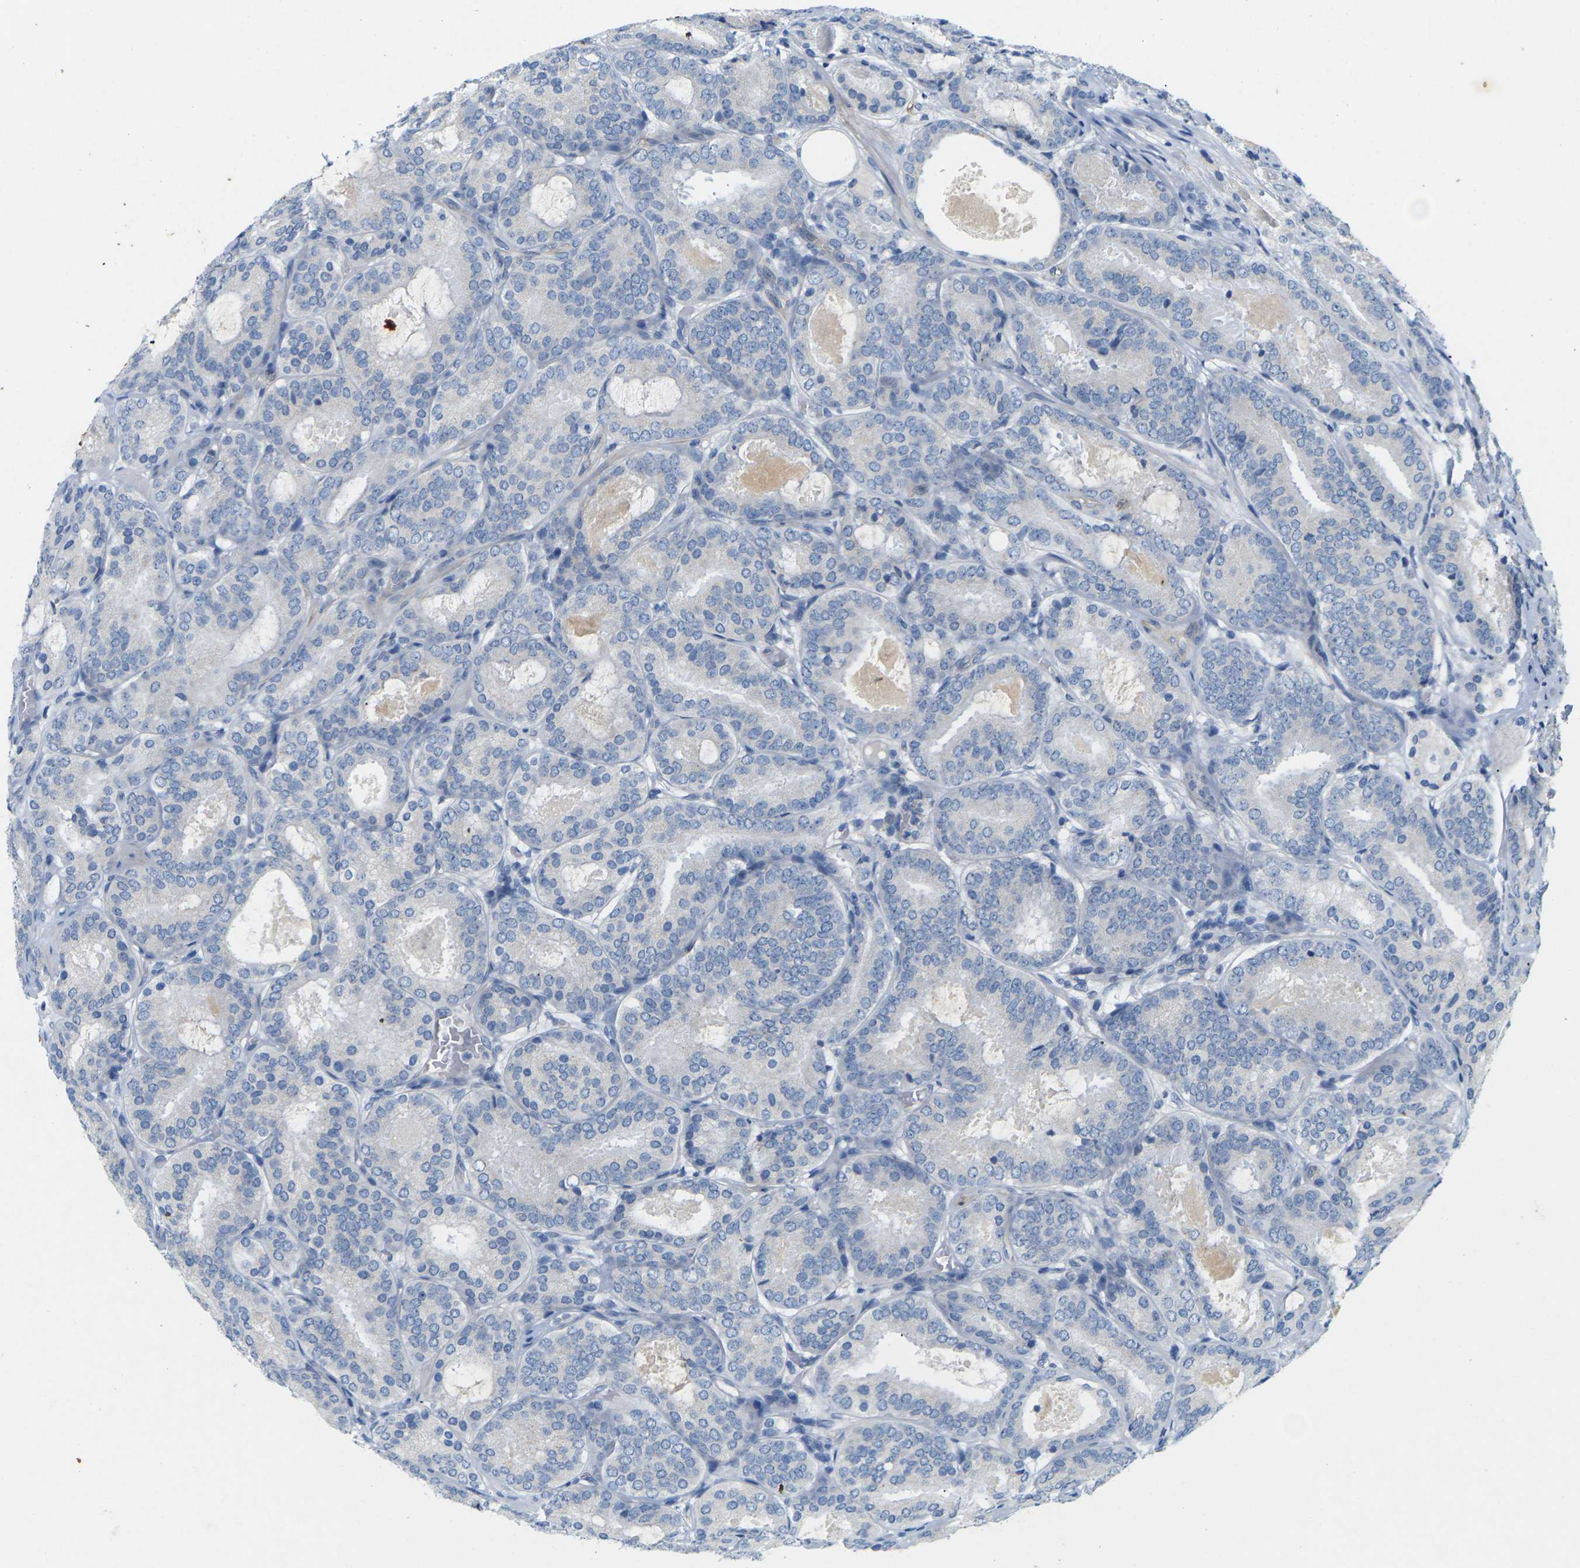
{"staining": {"intensity": "negative", "quantity": "none", "location": "none"}, "tissue": "prostate cancer", "cell_type": "Tumor cells", "image_type": "cancer", "snomed": [{"axis": "morphology", "description": "Adenocarcinoma, Low grade"}, {"axis": "topography", "description": "Prostate"}], "caption": "The immunohistochemistry (IHC) micrograph has no significant positivity in tumor cells of prostate cancer tissue.", "gene": "ITGA5", "patient": {"sex": "male", "age": 69}}